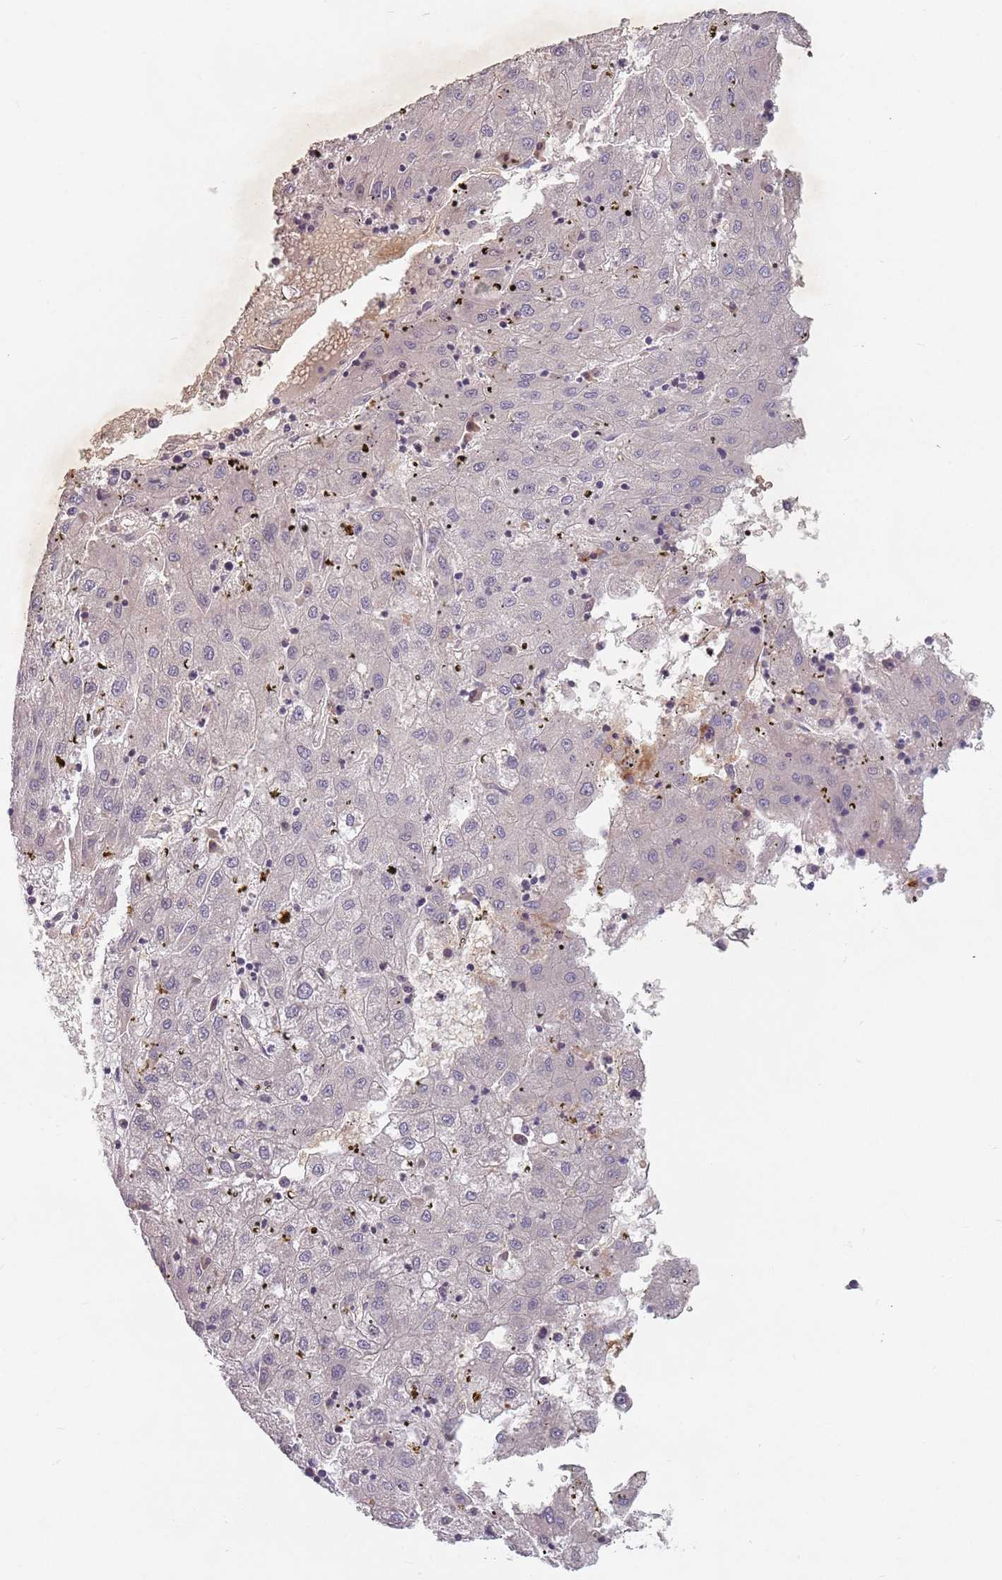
{"staining": {"intensity": "negative", "quantity": "none", "location": "none"}, "tissue": "liver cancer", "cell_type": "Tumor cells", "image_type": "cancer", "snomed": [{"axis": "morphology", "description": "Carcinoma, Hepatocellular, NOS"}, {"axis": "topography", "description": "Liver"}], "caption": "Tumor cells are negative for protein expression in human liver cancer (hepatocellular carcinoma).", "gene": "ASB13", "patient": {"sex": "male", "age": 72}}